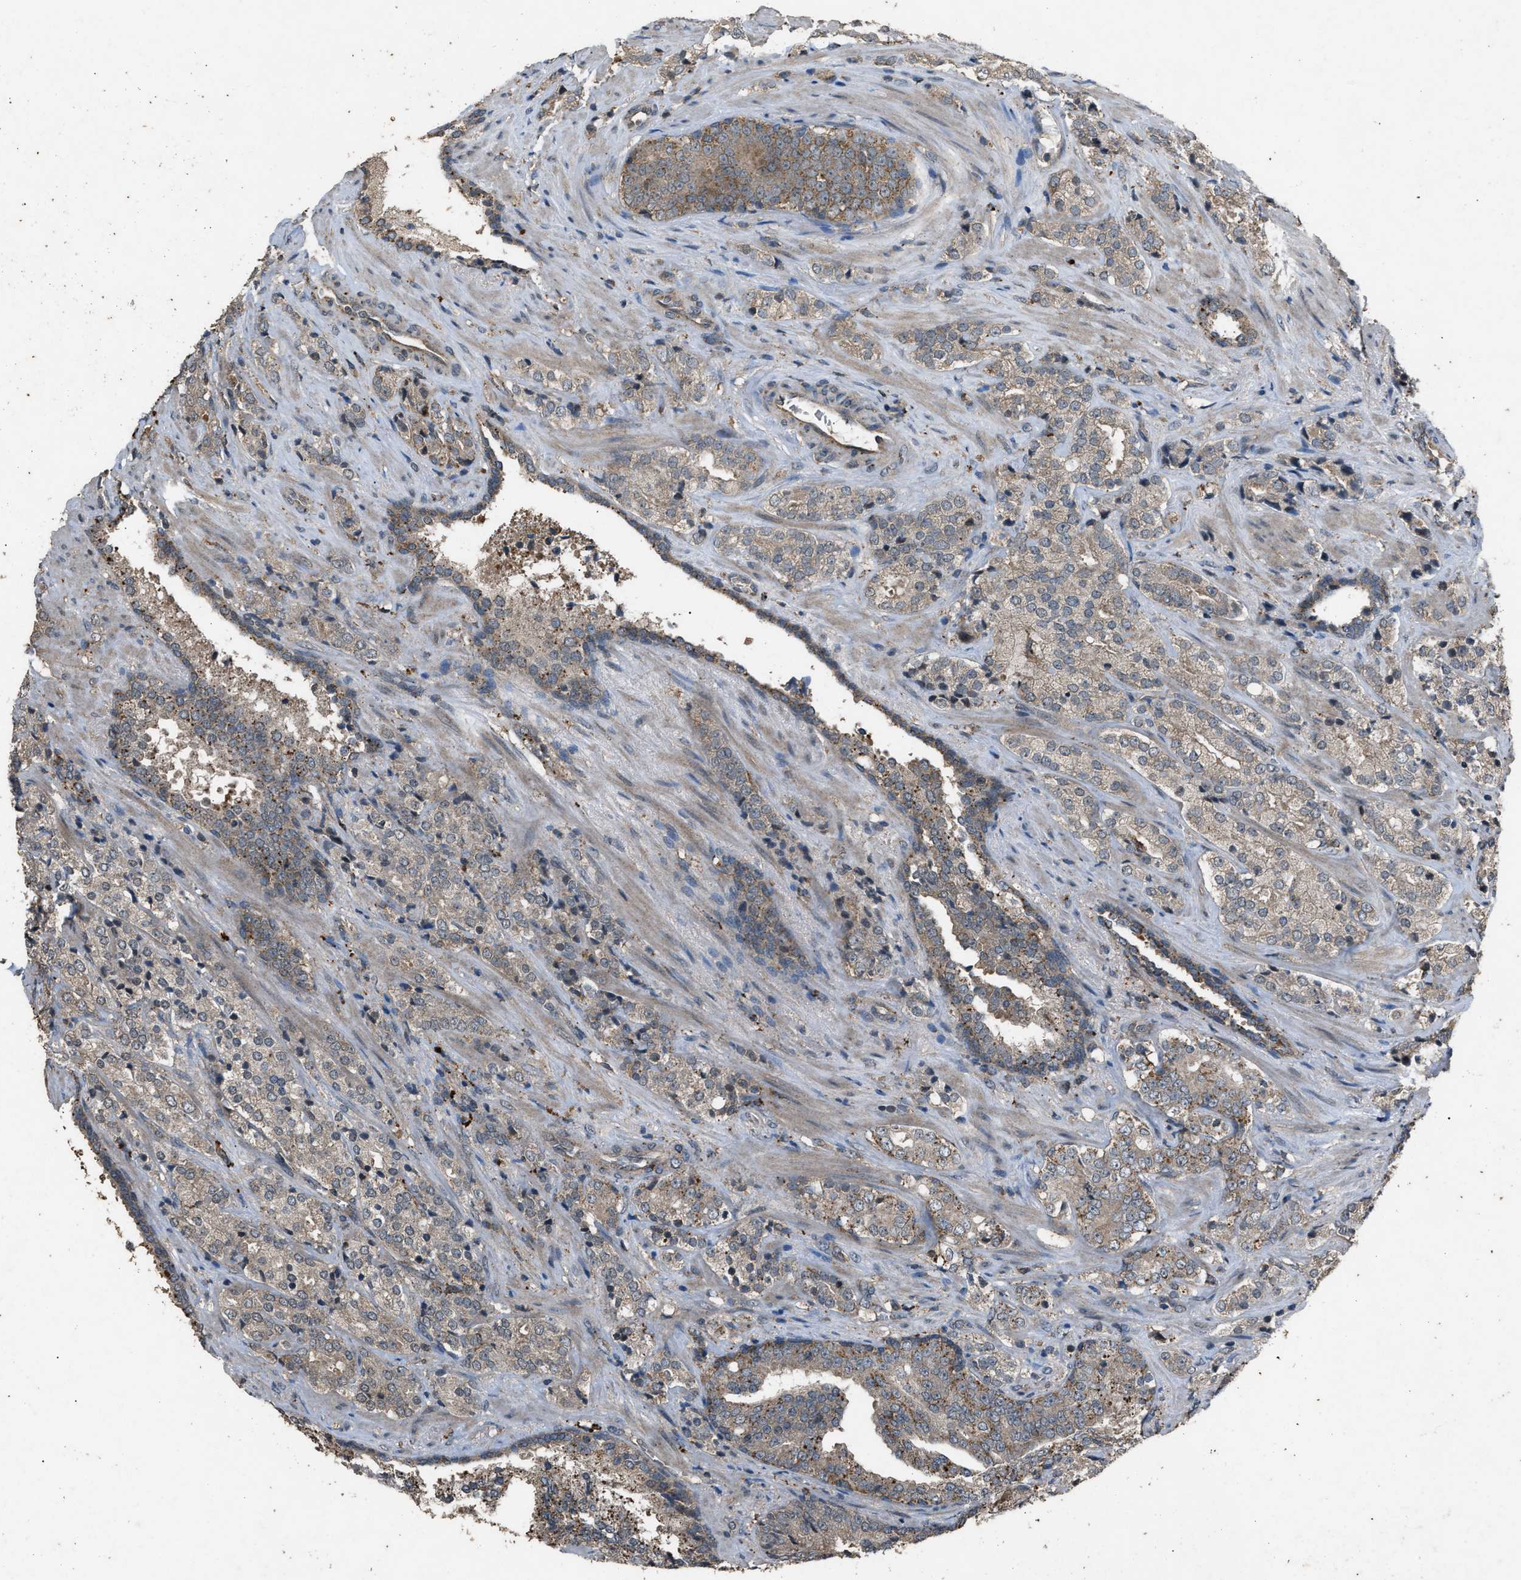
{"staining": {"intensity": "weak", "quantity": ">75%", "location": "cytoplasmic/membranous"}, "tissue": "prostate cancer", "cell_type": "Tumor cells", "image_type": "cancer", "snomed": [{"axis": "morphology", "description": "Adenocarcinoma, High grade"}, {"axis": "topography", "description": "Prostate"}], "caption": "The micrograph exhibits immunohistochemical staining of prostate cancer. There is weak cytoplasmic/membranous staining is present in about >75% of tumor cells.", "gene": "PSMD1", "patient": {"sex": "male", "age": 71}}